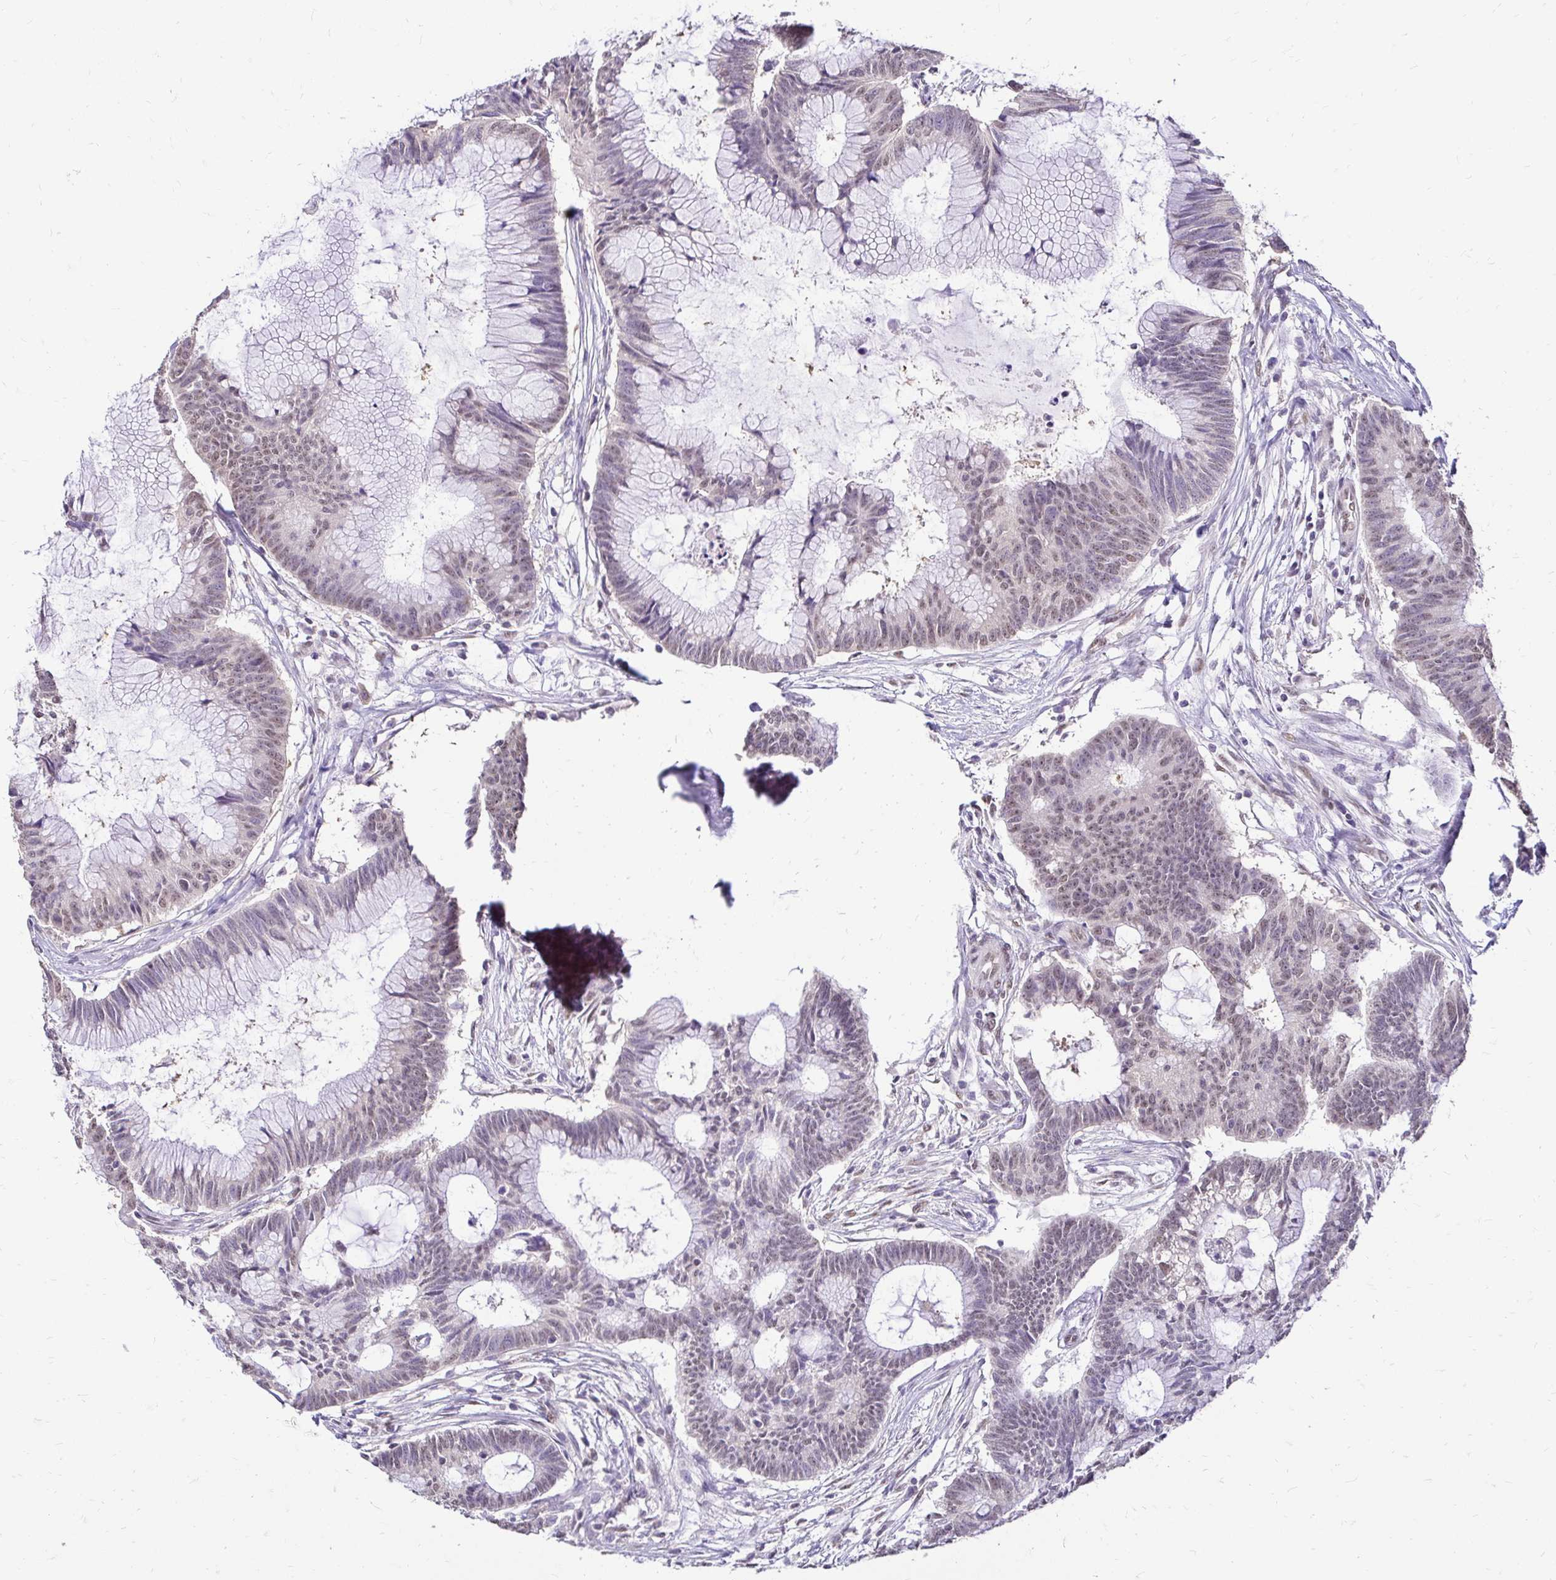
{"staining": {"intensity": "weak", "quantity": "25%-75%", "location": "nuclear"}, "tissue": "colorectal cancer", "cell_type": "Tumor cells", "image_type": "cancer", "snomed": [{"axis": "morphology", "description": "Adenocarcinoma, NOS"}, {"axis": "topography", "description": "Colon"}], "caption": "Immunohistochemistry (DAB) staining of colorectal cancer (adenocarcinoma) shows weak nuclear protein positivity in approximately 25%-75% of tumor cells. Using DAB (brown) and hematoxylin (blue) stains, captured at high magnification using brightfield microscopy.", "gene": "RIMS4", "patient": {"sex": "female", "age": 78}}